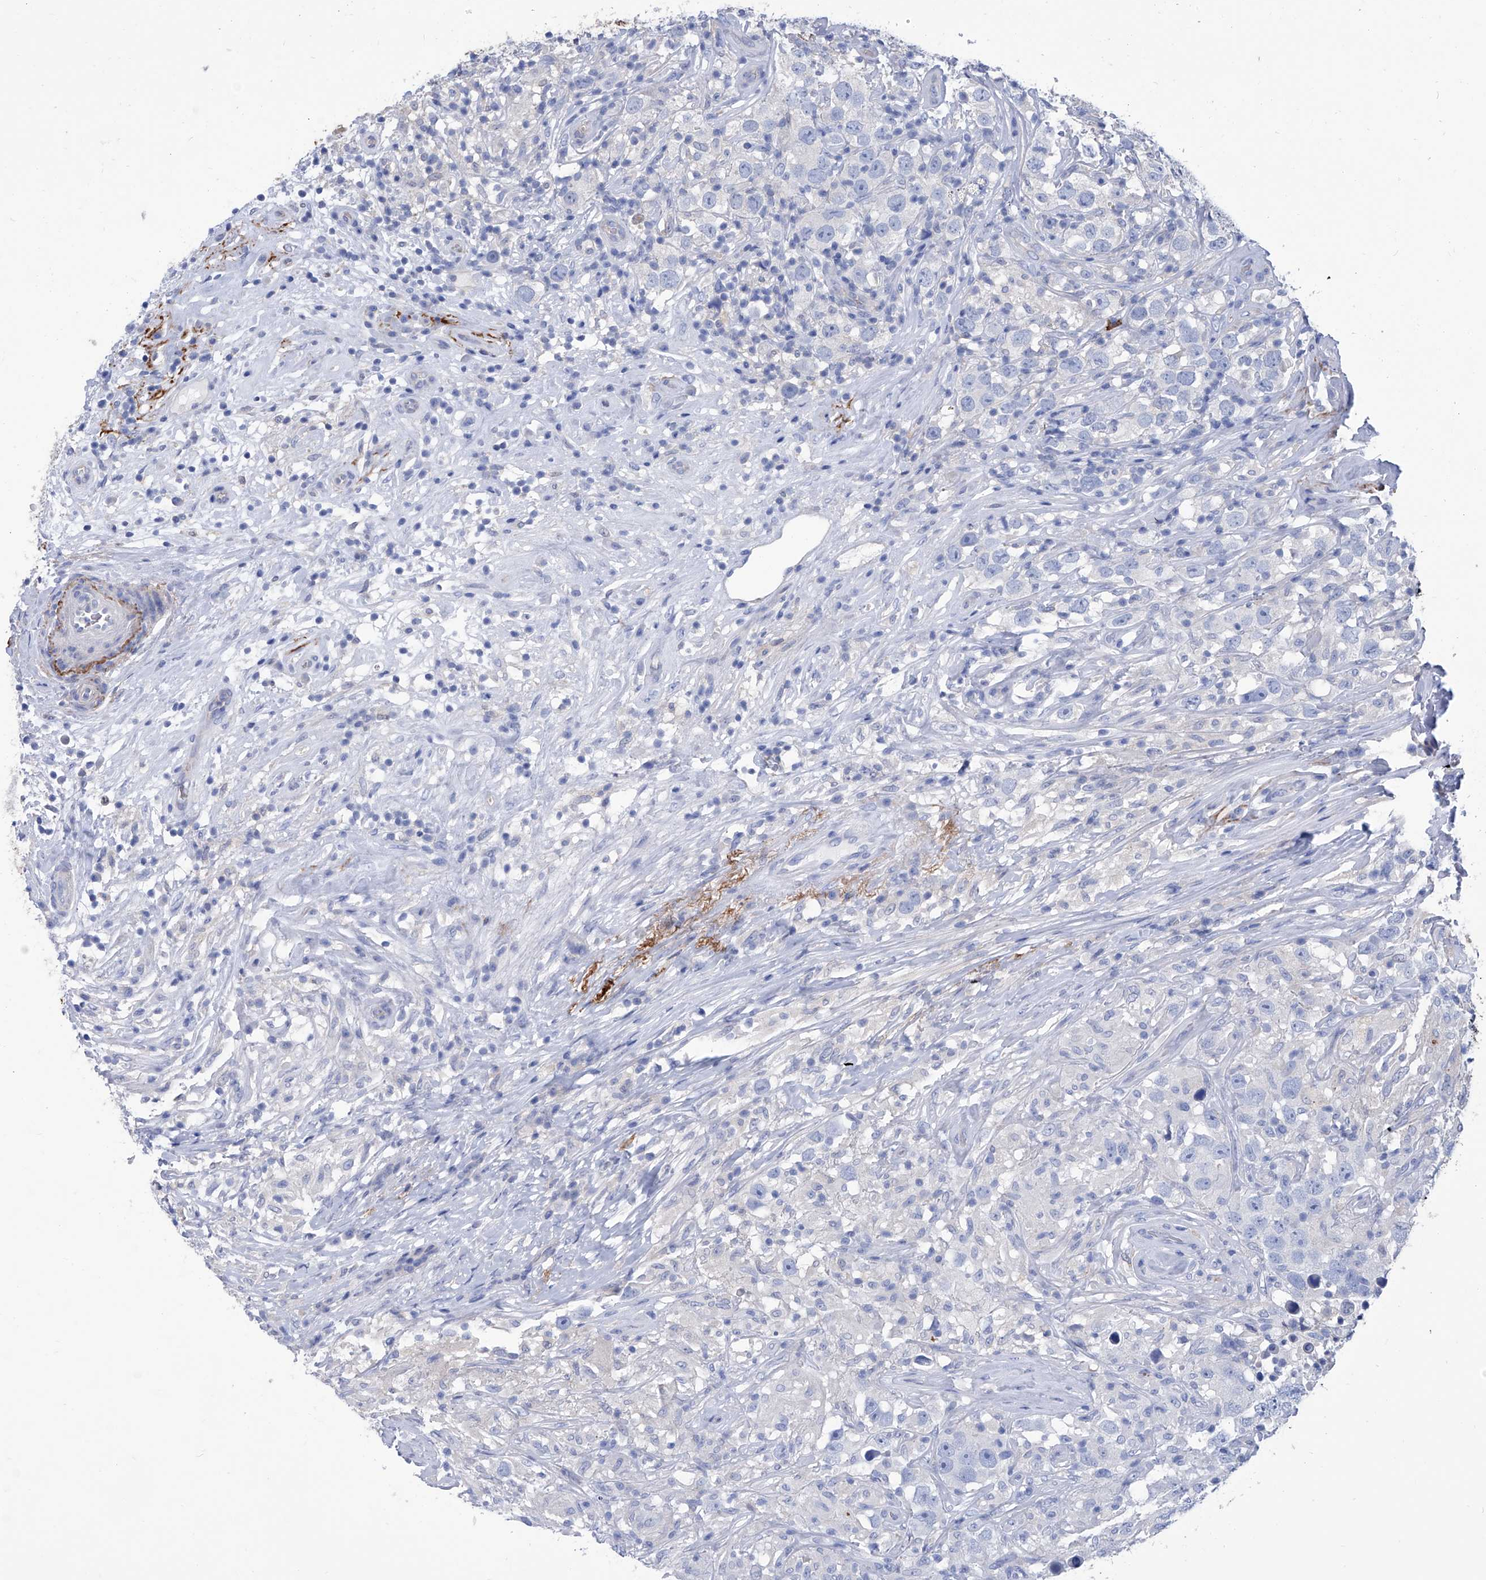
{"staining": {"intensity": "negative", "quantity": "none", "location": "none"}, "tissue": "testis cancer", "cell_type": "Tumor cells", "image_type": "cancer", "snomed": [{"axis": "morphology", "description": "Seminoma, NOS"}, {"axis": "topography", "description": "Testis"}], "caption": "Immunohistochemistry (IHC) micrograph of human seminoma (testis) stained for a protein (brown), which shows no positivity in tumor cells. (DAB (3,3'-diaminobenzidine) immunohistochemistry, high magnification).", "gene": "SMS", "patient": {"sex": "male", "age": 49}}